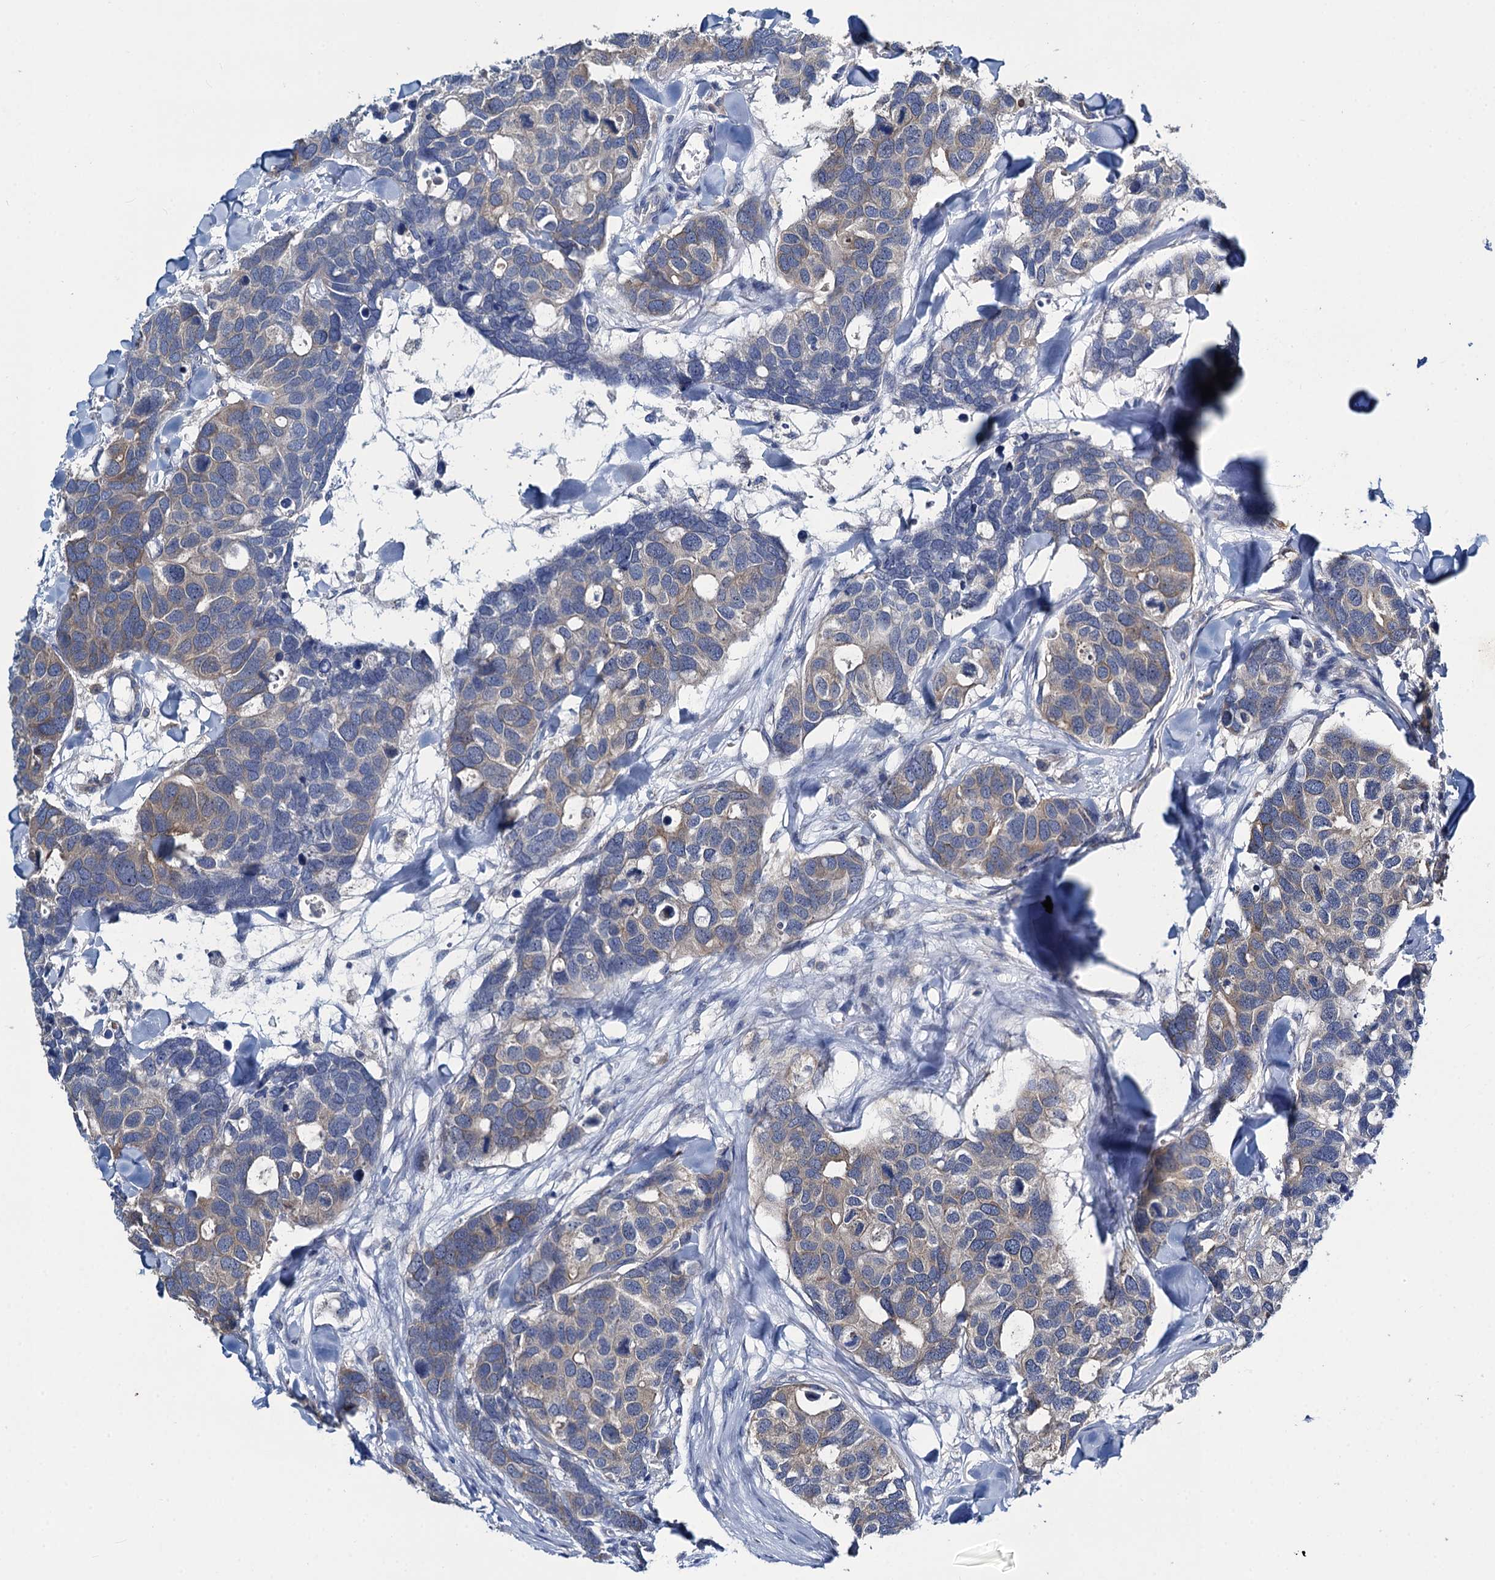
{"staining": {"intensity": "weak", "quantity": "25%-75%", "location": "cytoplasmic/membranous"}, "tissue": "breast cancer", "cell_type": "Tumor cells", "image_type": "cancer", "snomed": [{"axis": "morphology", "description": "Duct carcinoma"}, {"axis": "topography", "description": "Breast"}], "caption": "Infiltrating ductal carcinoma (breast) stained for a protein (brown) displays weak cytoplasmic/membranous positive staining in about 25%-75% of tumor cells.", "gene": "SNAP29", "patient": {"sex": "female", "age": 83}}